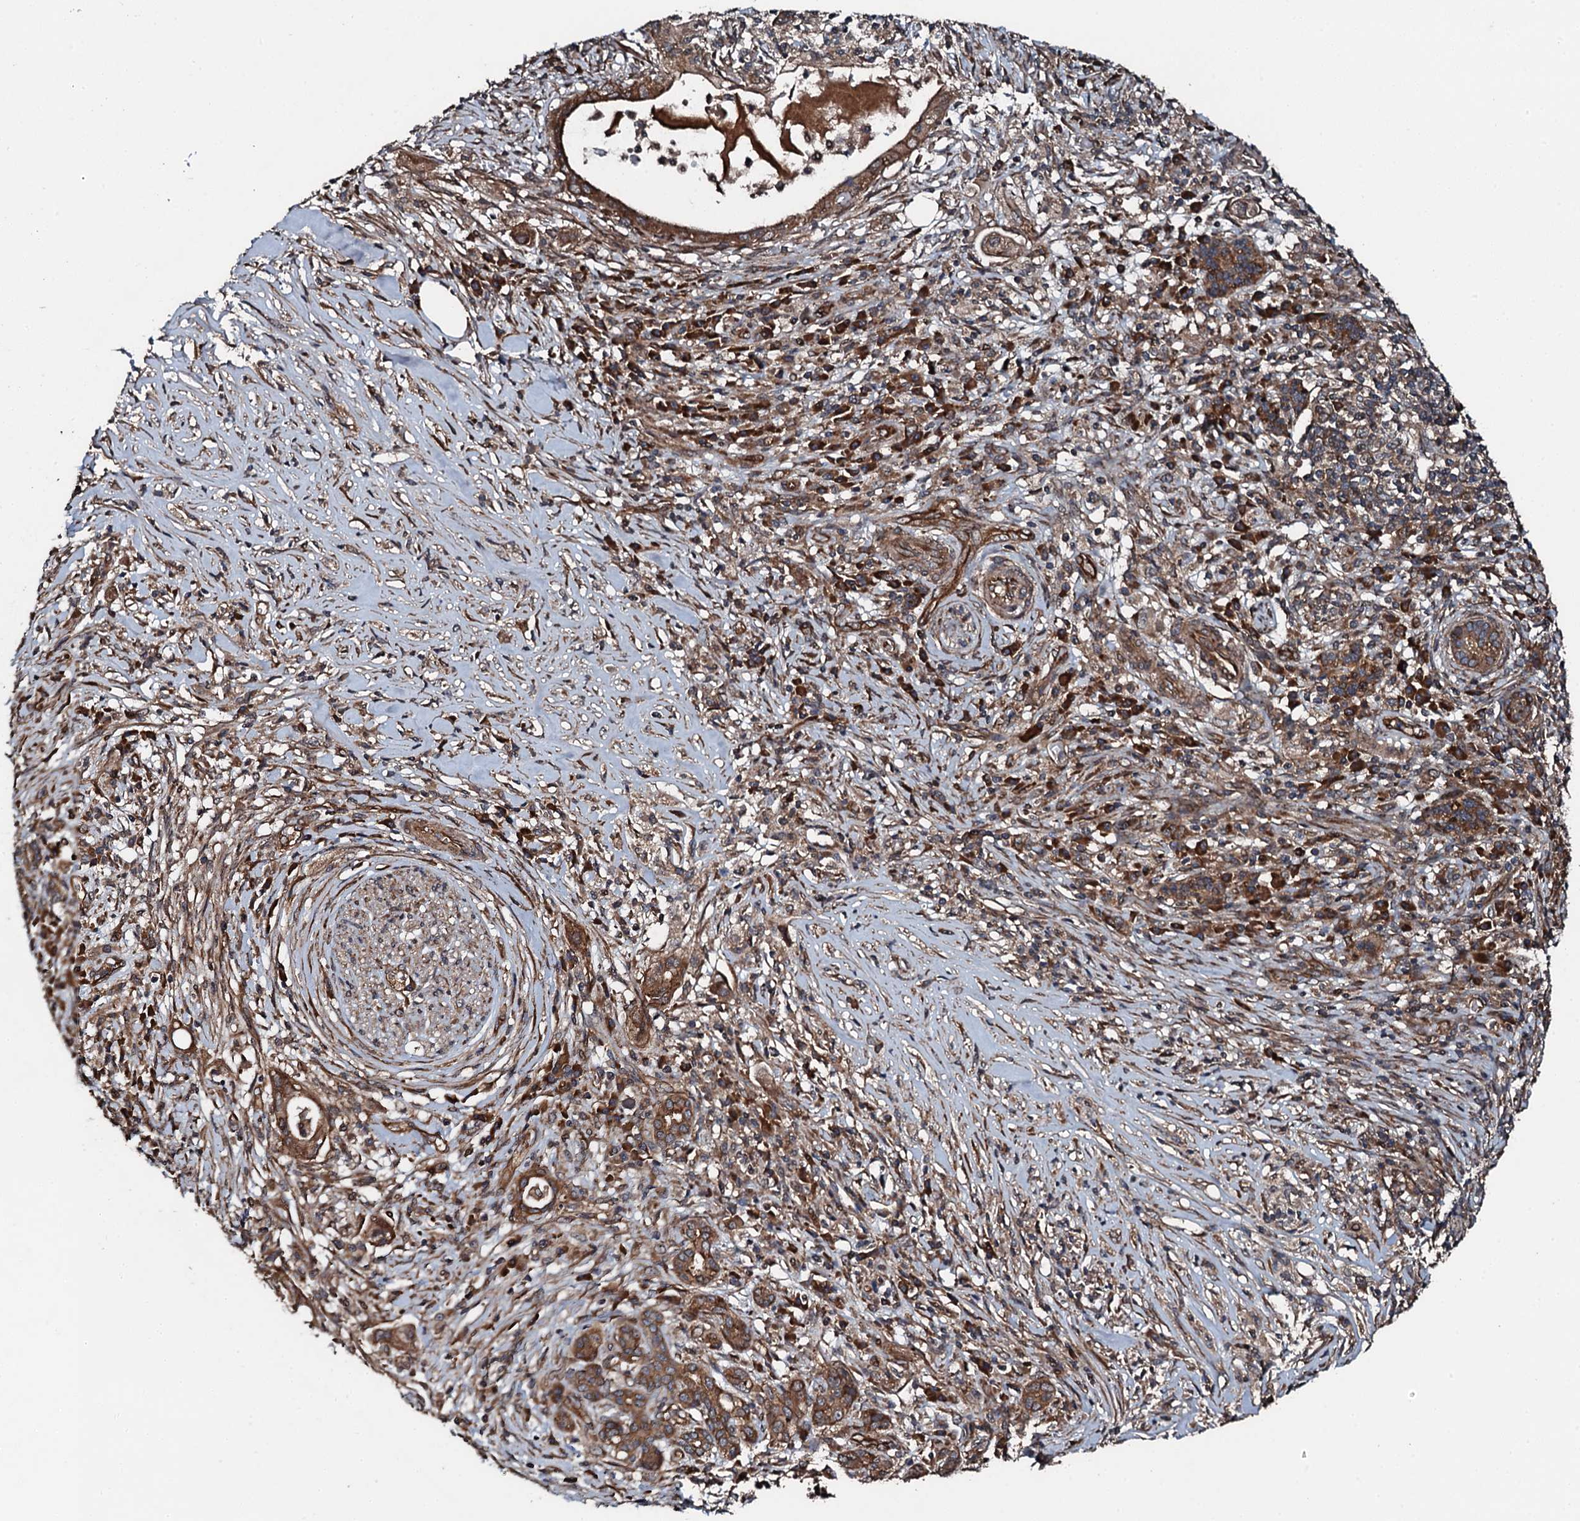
{"staining": {"intensity": "moderate", "quantity": ">75%", "location": "cytoplasmic/membranous"}, "tissue": "pancreatic cancer", "cell_type": "Tumor cells", "image_type": "cancer", "snomed": [{"axis": "morphology", "description": "Adenocarcinoma, NOS"}, {"axis": "topography", "description": "Pancreas"}], "caption": "Moderate cytoplasmic/membranous positivity is seen in approximately >75% of tumor cells in pancreatic adenocarcinoma. (Brightfield microscopy of DAB IHC at high magnification).", "gene": "FLYWCH1", "patient": {"sex": "female", "age": 73}}